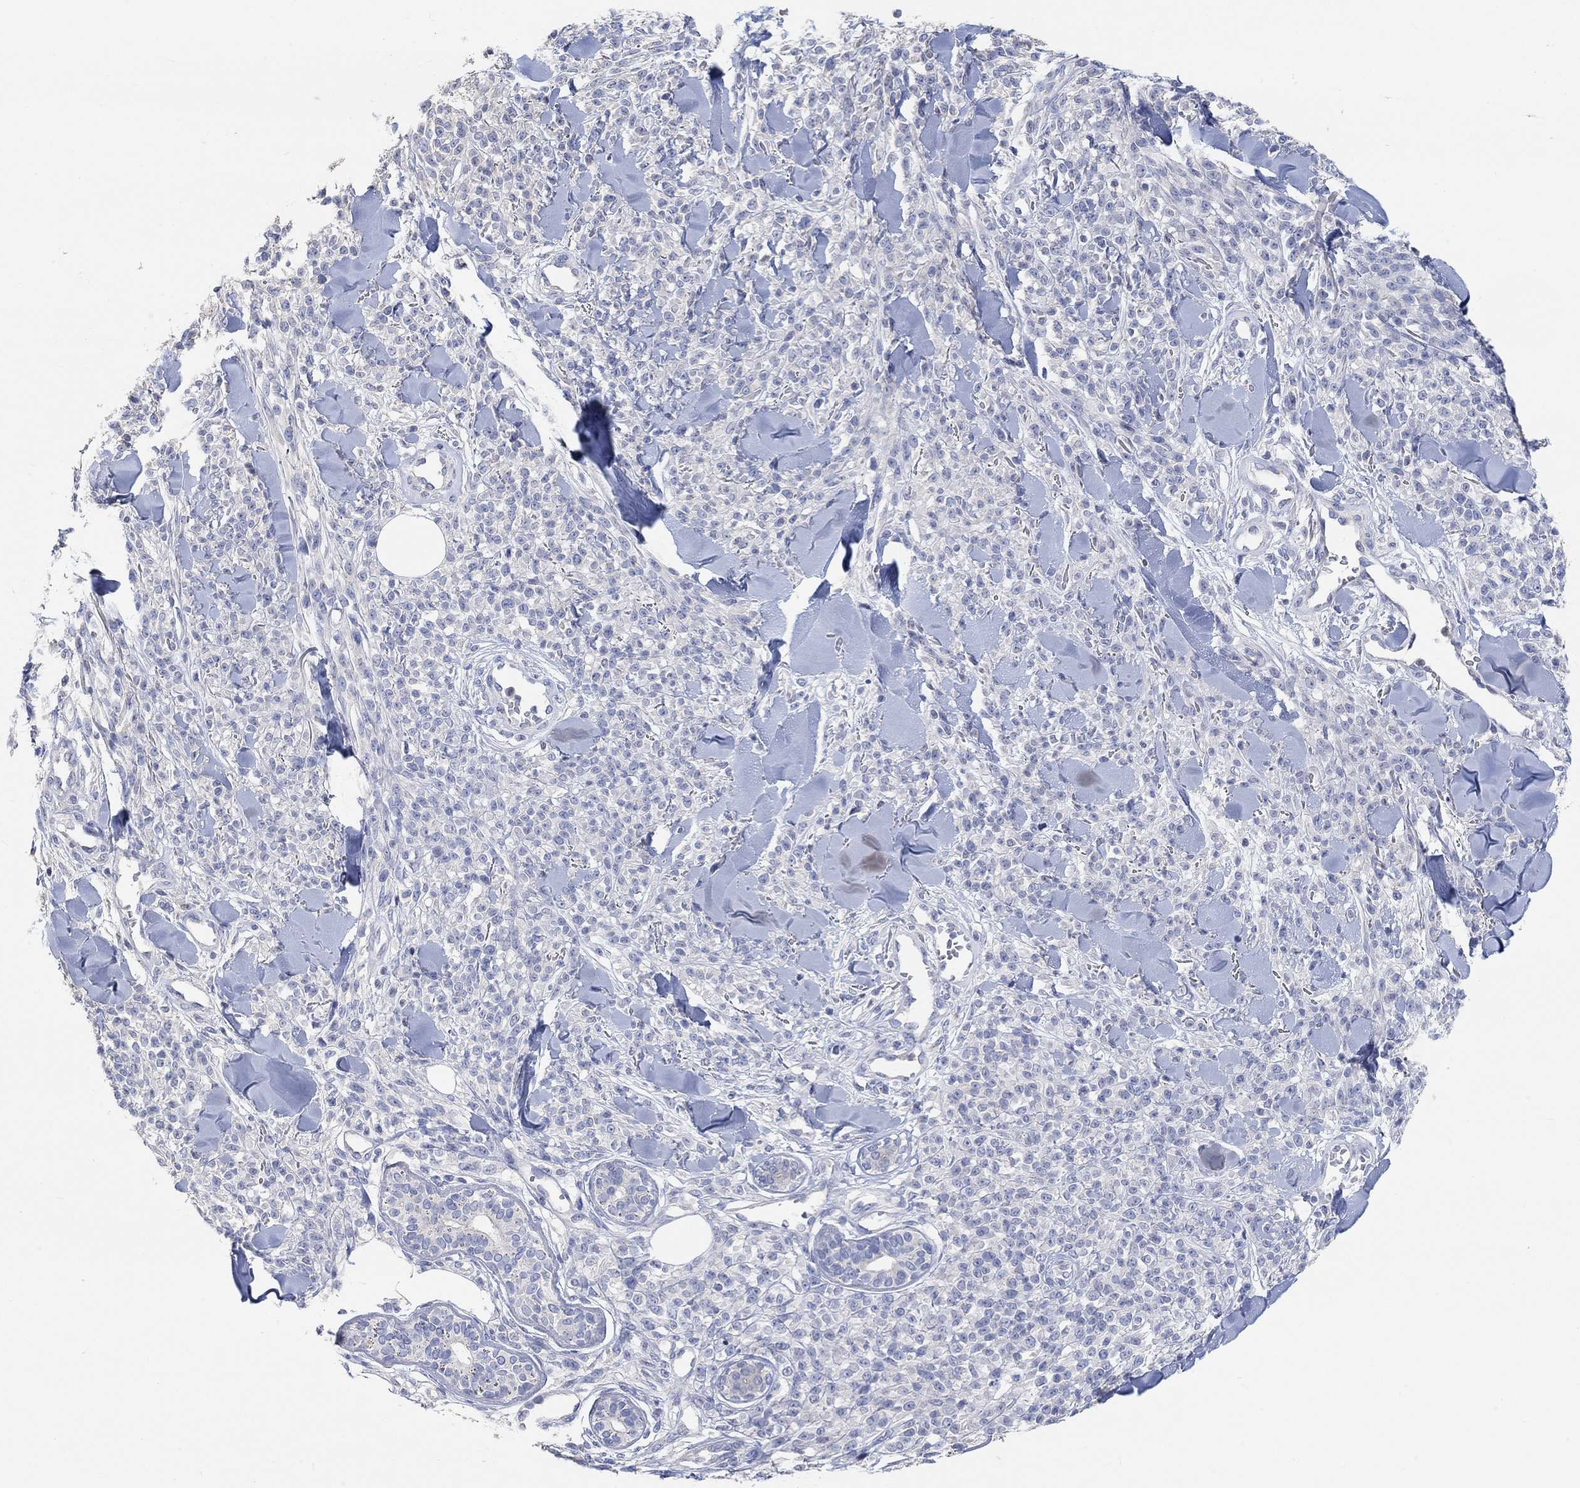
{"staining": {"intensity": "negative", "quantity": "none", "location": "none"}, "tissue": "melanoma", "cell_type": "Tumor cells", "image_type": "cancer", "snomed": [{"axis": "morphology", "description": "Malignant melanoma, NOS"}, {"axis": "topography", "description": "Skin"}, {"axis": "topography", "description": "Skin of trunk"}], "caption": "A high-resolution micrograph shows immunohistochemistry (IHC) staining of malignant melanoma, which exhibits no significant expression in tumor cells. (Brightfield microscopy of DAB immunohistochemistry (IHC) at high magnification).", "gene": "NLRP14", "patient": {"sex": "male", "age": 74}}